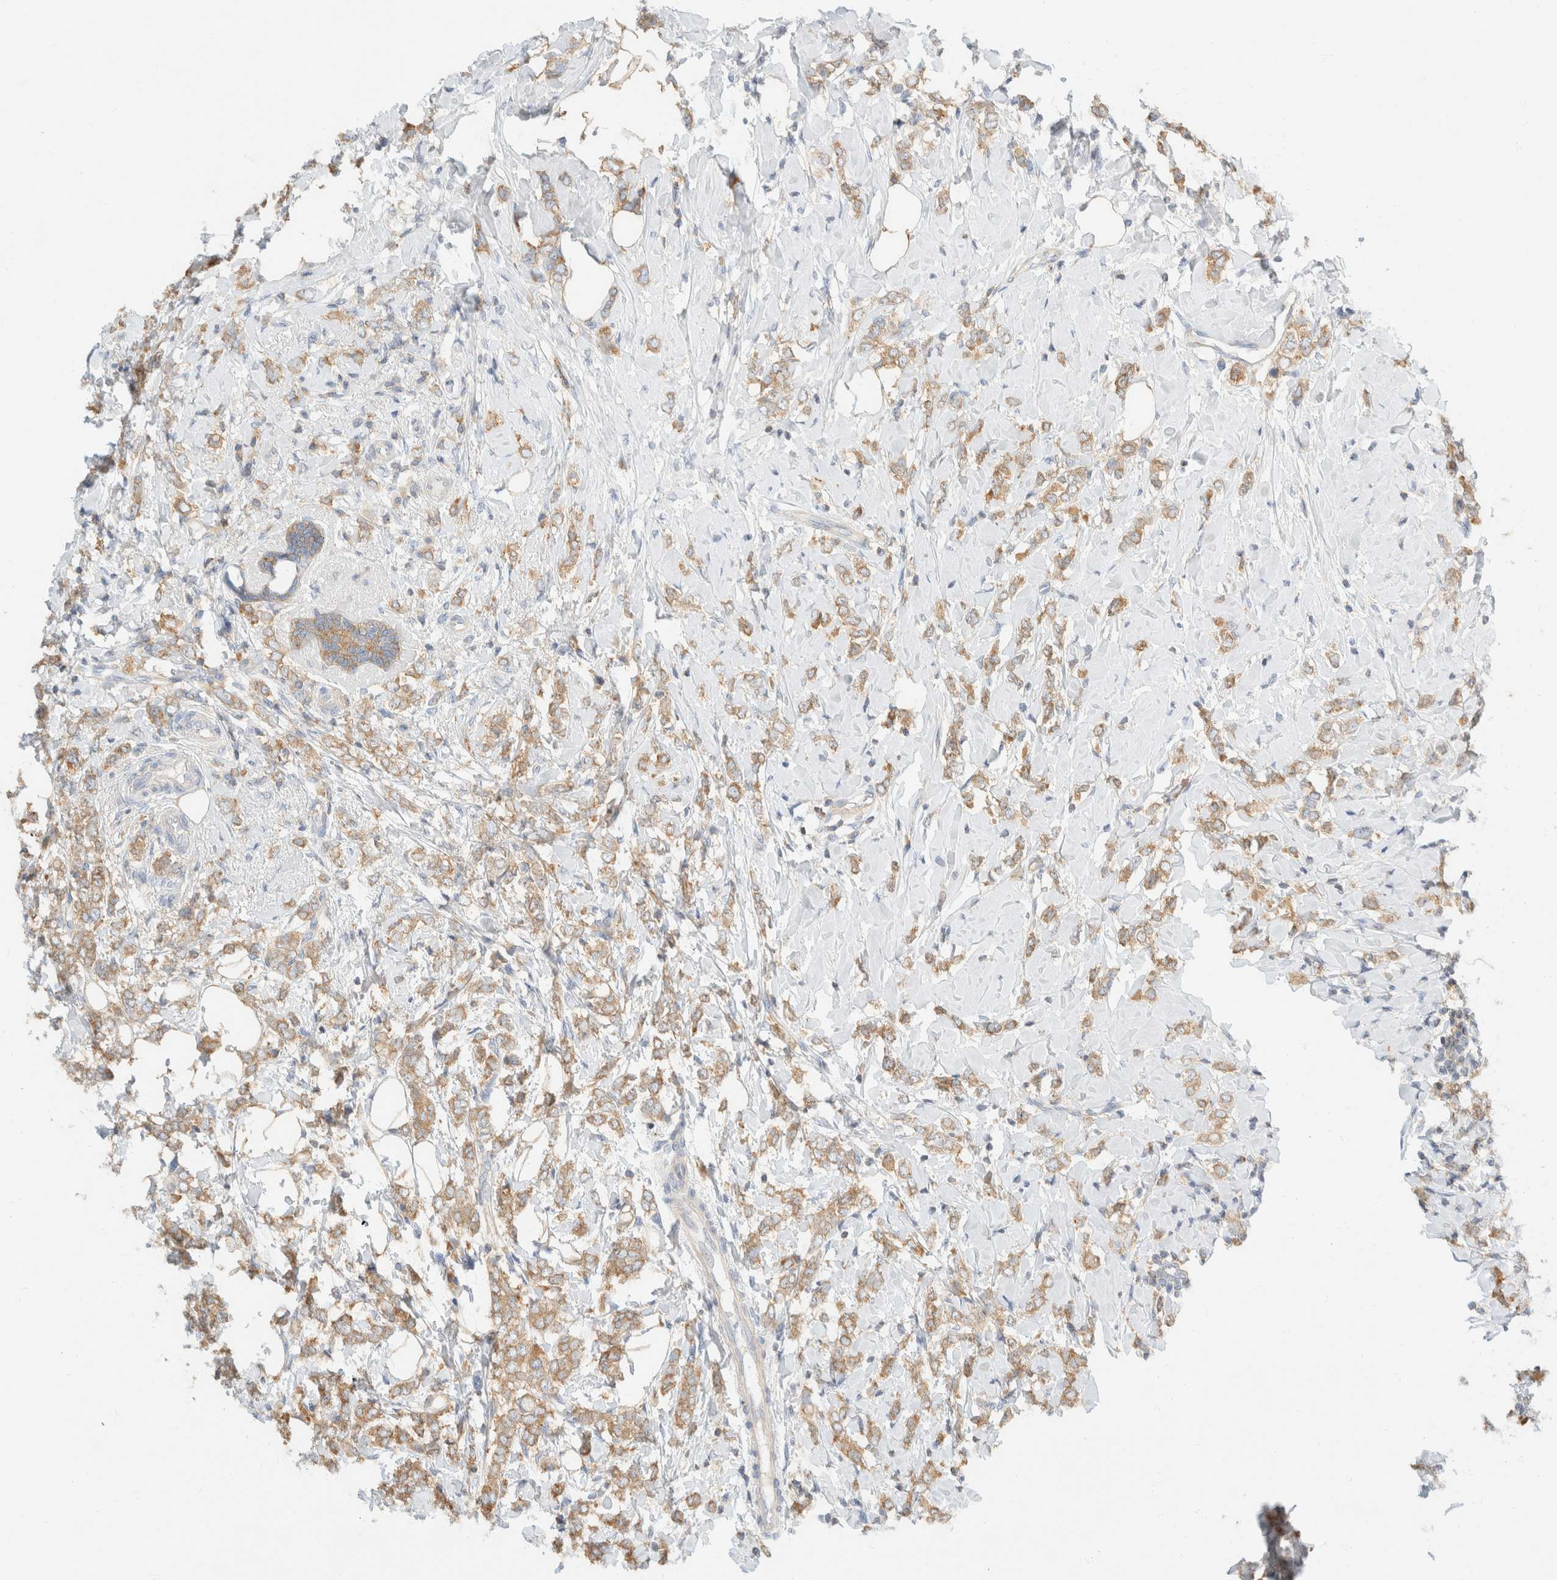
{"staining": {"intensity": "moderate", "quantity": ">75%", "location": "cytoplasmic/membranous"}, "tissue": "breast cancer", "cell_type": "Tumor cells", "image_type": "cancer", "snomed": [{"axis": "morphology", "description": "Normal tissue, NOS"}, {"axis": "morphology", "description": "Lobular carcinoma"}, {"axis": "topography", "description": "Breast"}], "caption": "This micrograph shows IHC staining of human breast cancer, with medium moderate cytoplasmic/membranous staining in about >75% of tumor cells.", "gene": "SH3GLB2", "patient": {"sex": "female", "age": 47}}